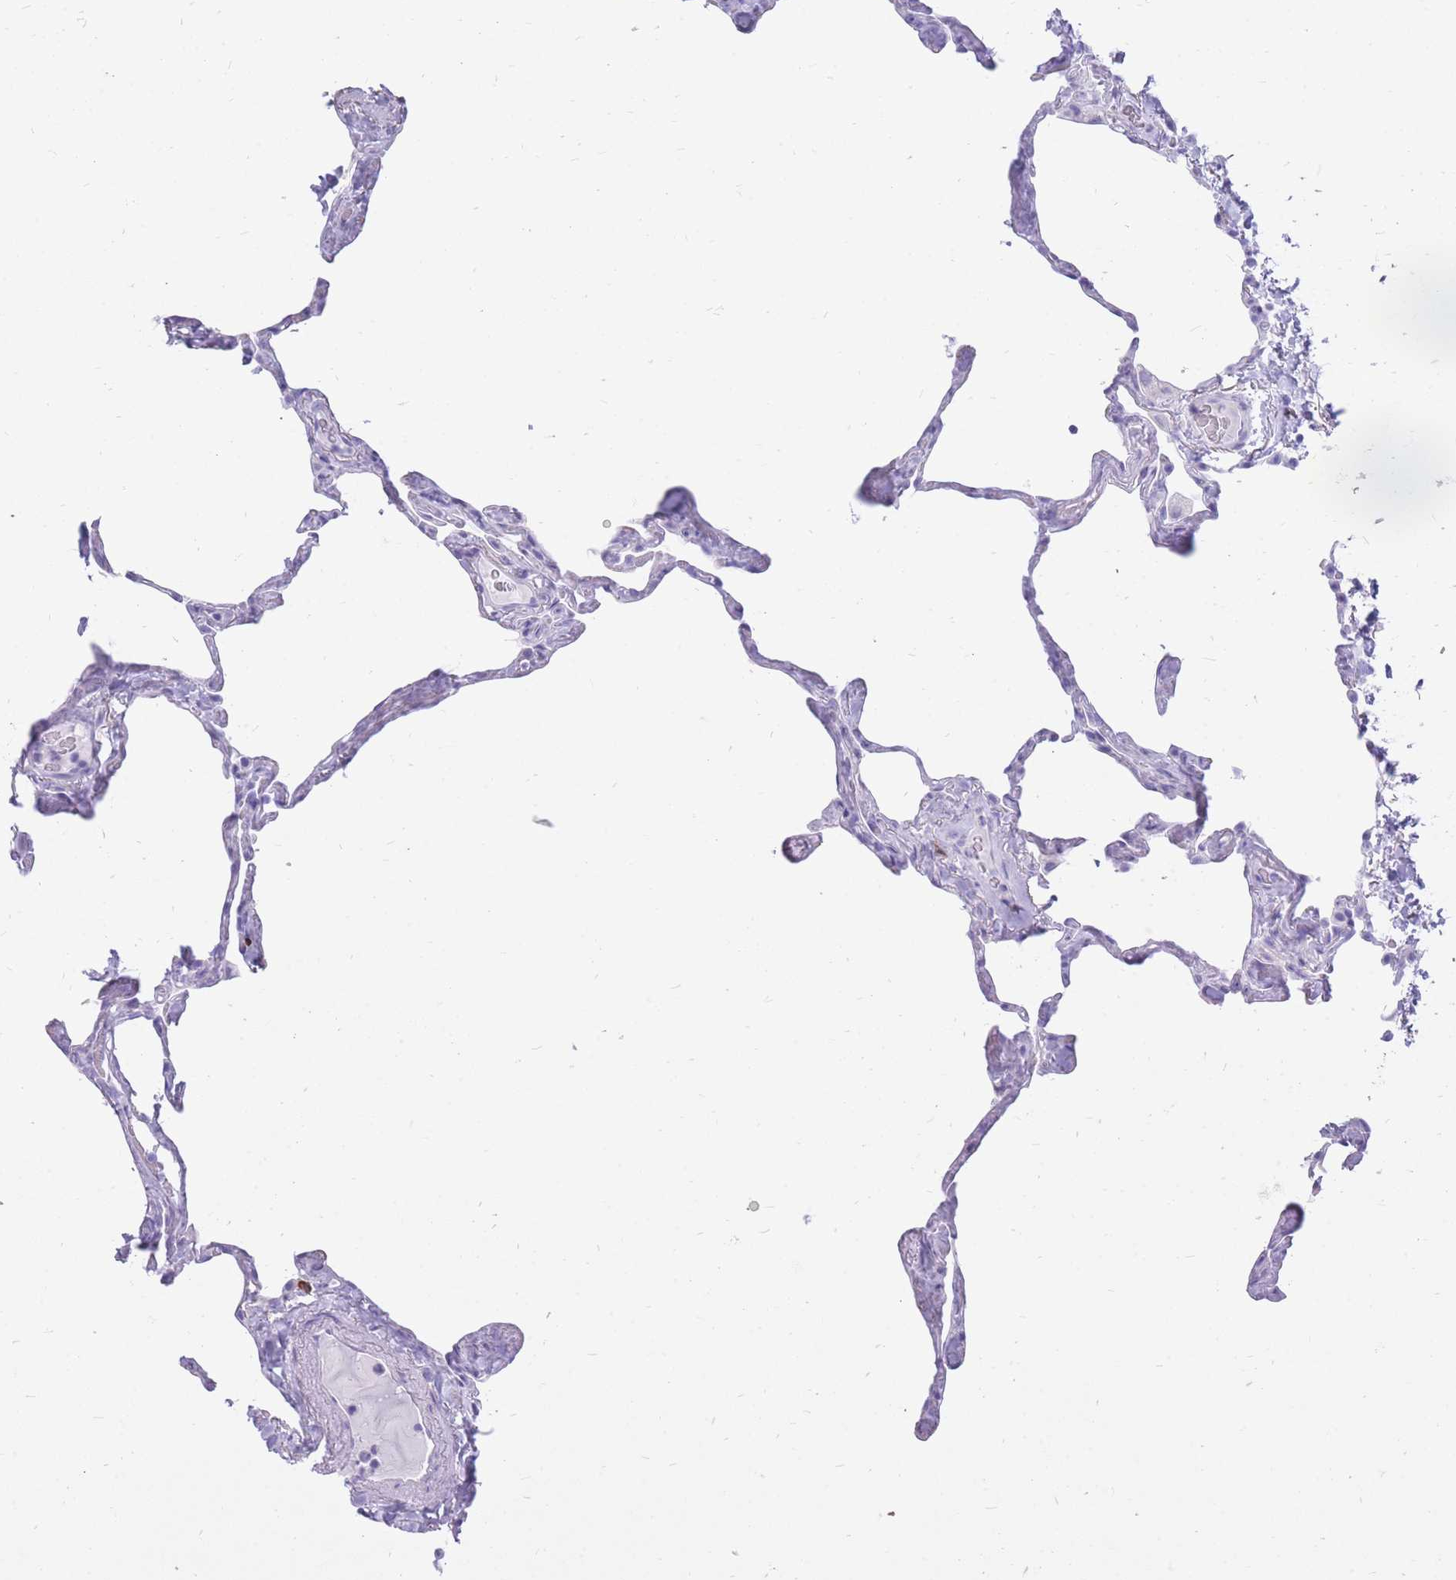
{"staining": {"intensity": "negative", "quantity": "none", "location": "none"}, "tissue": "lung", "cell_type": "Alveolar cells", "image_type": "normal", "snomed": [{"axis": "morphology", "description": "Normal tissue, NOS"}, {"axis": "topography", "description": "Lung"}], "caption": "IHC image of benign human lung stained for a protein (brown), which reveals no positivity in alveolar cells.", "gene": "ZFP37", "patient": {"sex": "male", "age": 65}}